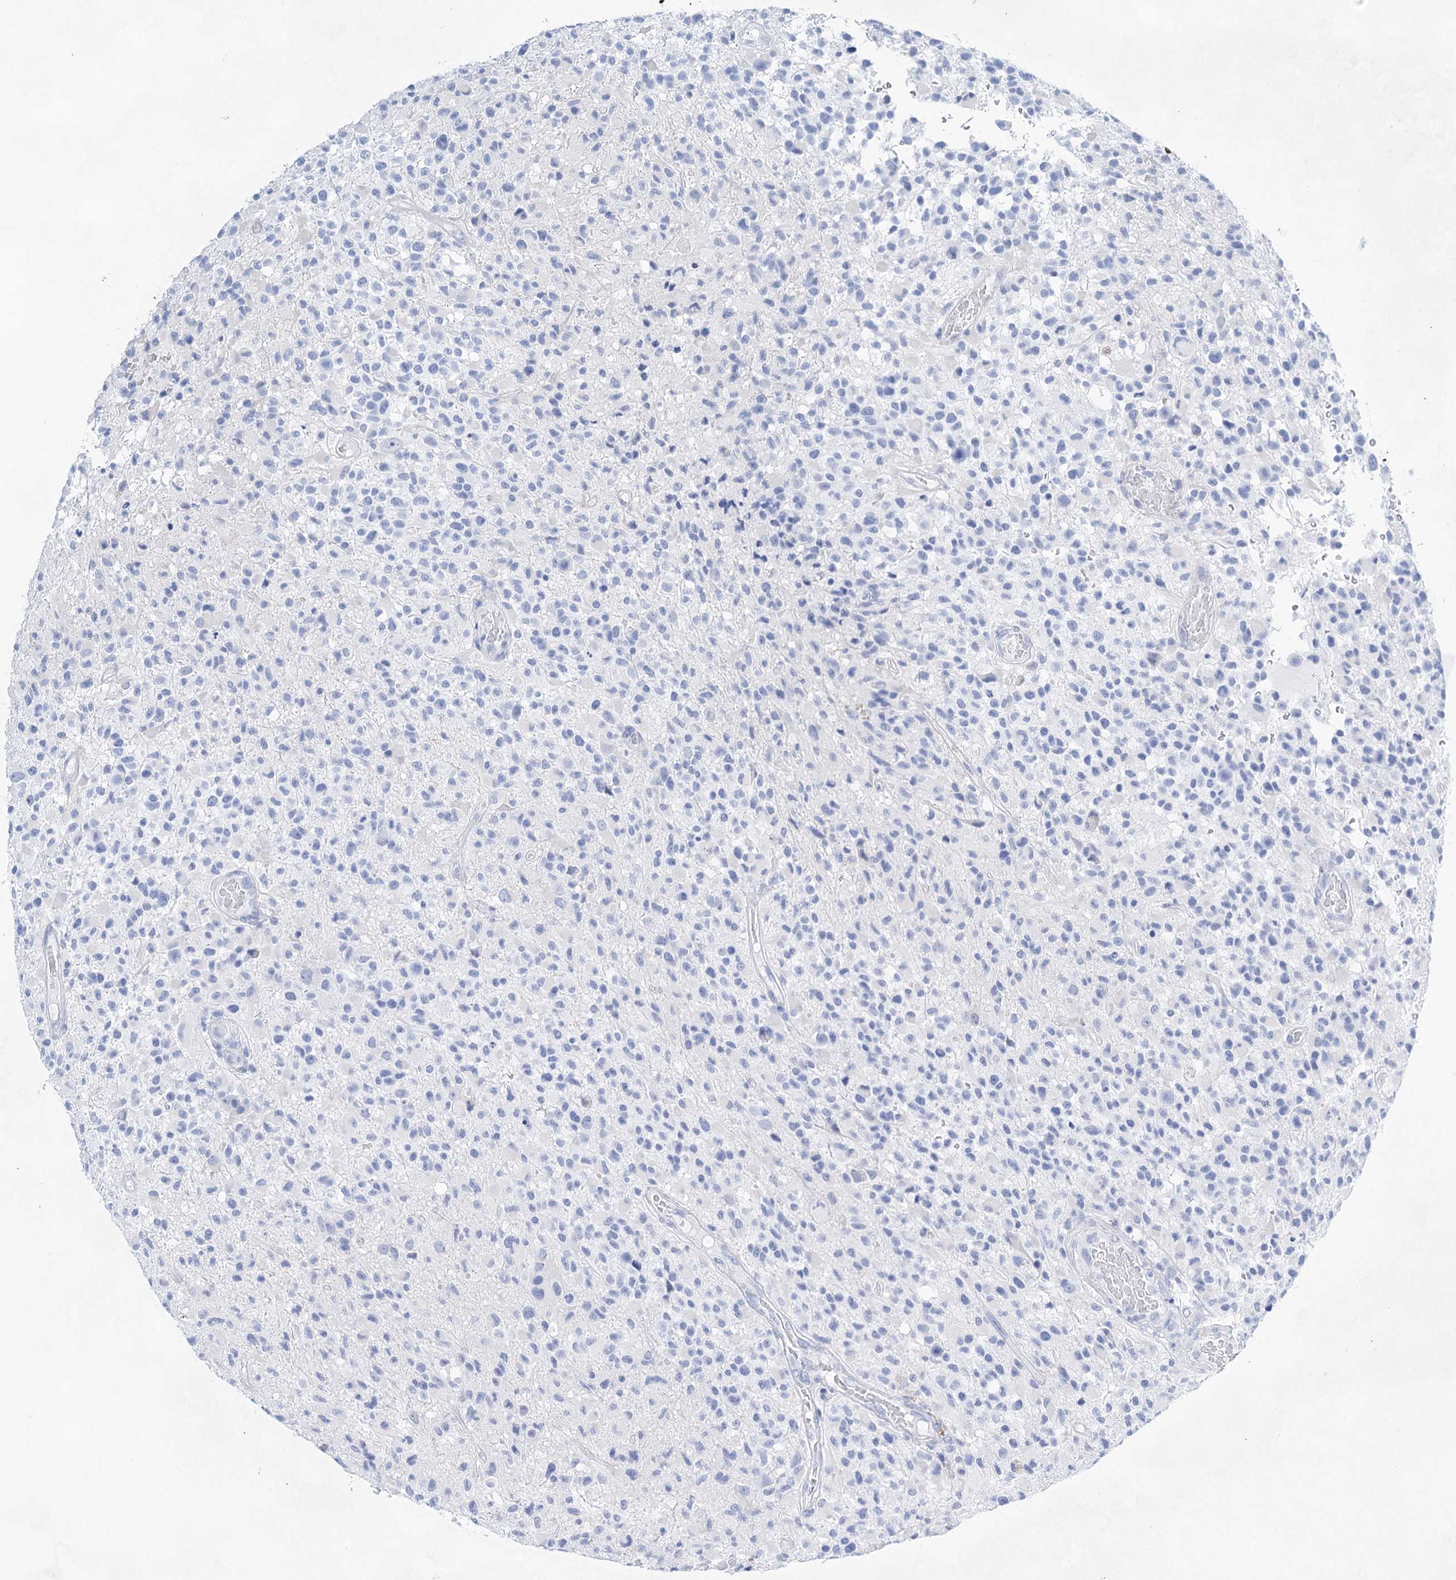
{"staining": {"intensity": "negative", "quantity": "none", "location": "none"}, "tissue": "glioma", "cell_type": "Tumor cells", "image_type": "cancer", "snomed": [{"axis": "morphology", "description": "Glioma, malignant, High grade"}, {"axis": "morphology", "description": "Glioblastoma, NOS"}, {"axis": "topography", "description": "Brain"}], "caption": "The image shows no significant positivity in tumor cells of glioma.", "gene": "LALBA", "patient": {"sex": "male", "age": 60}}